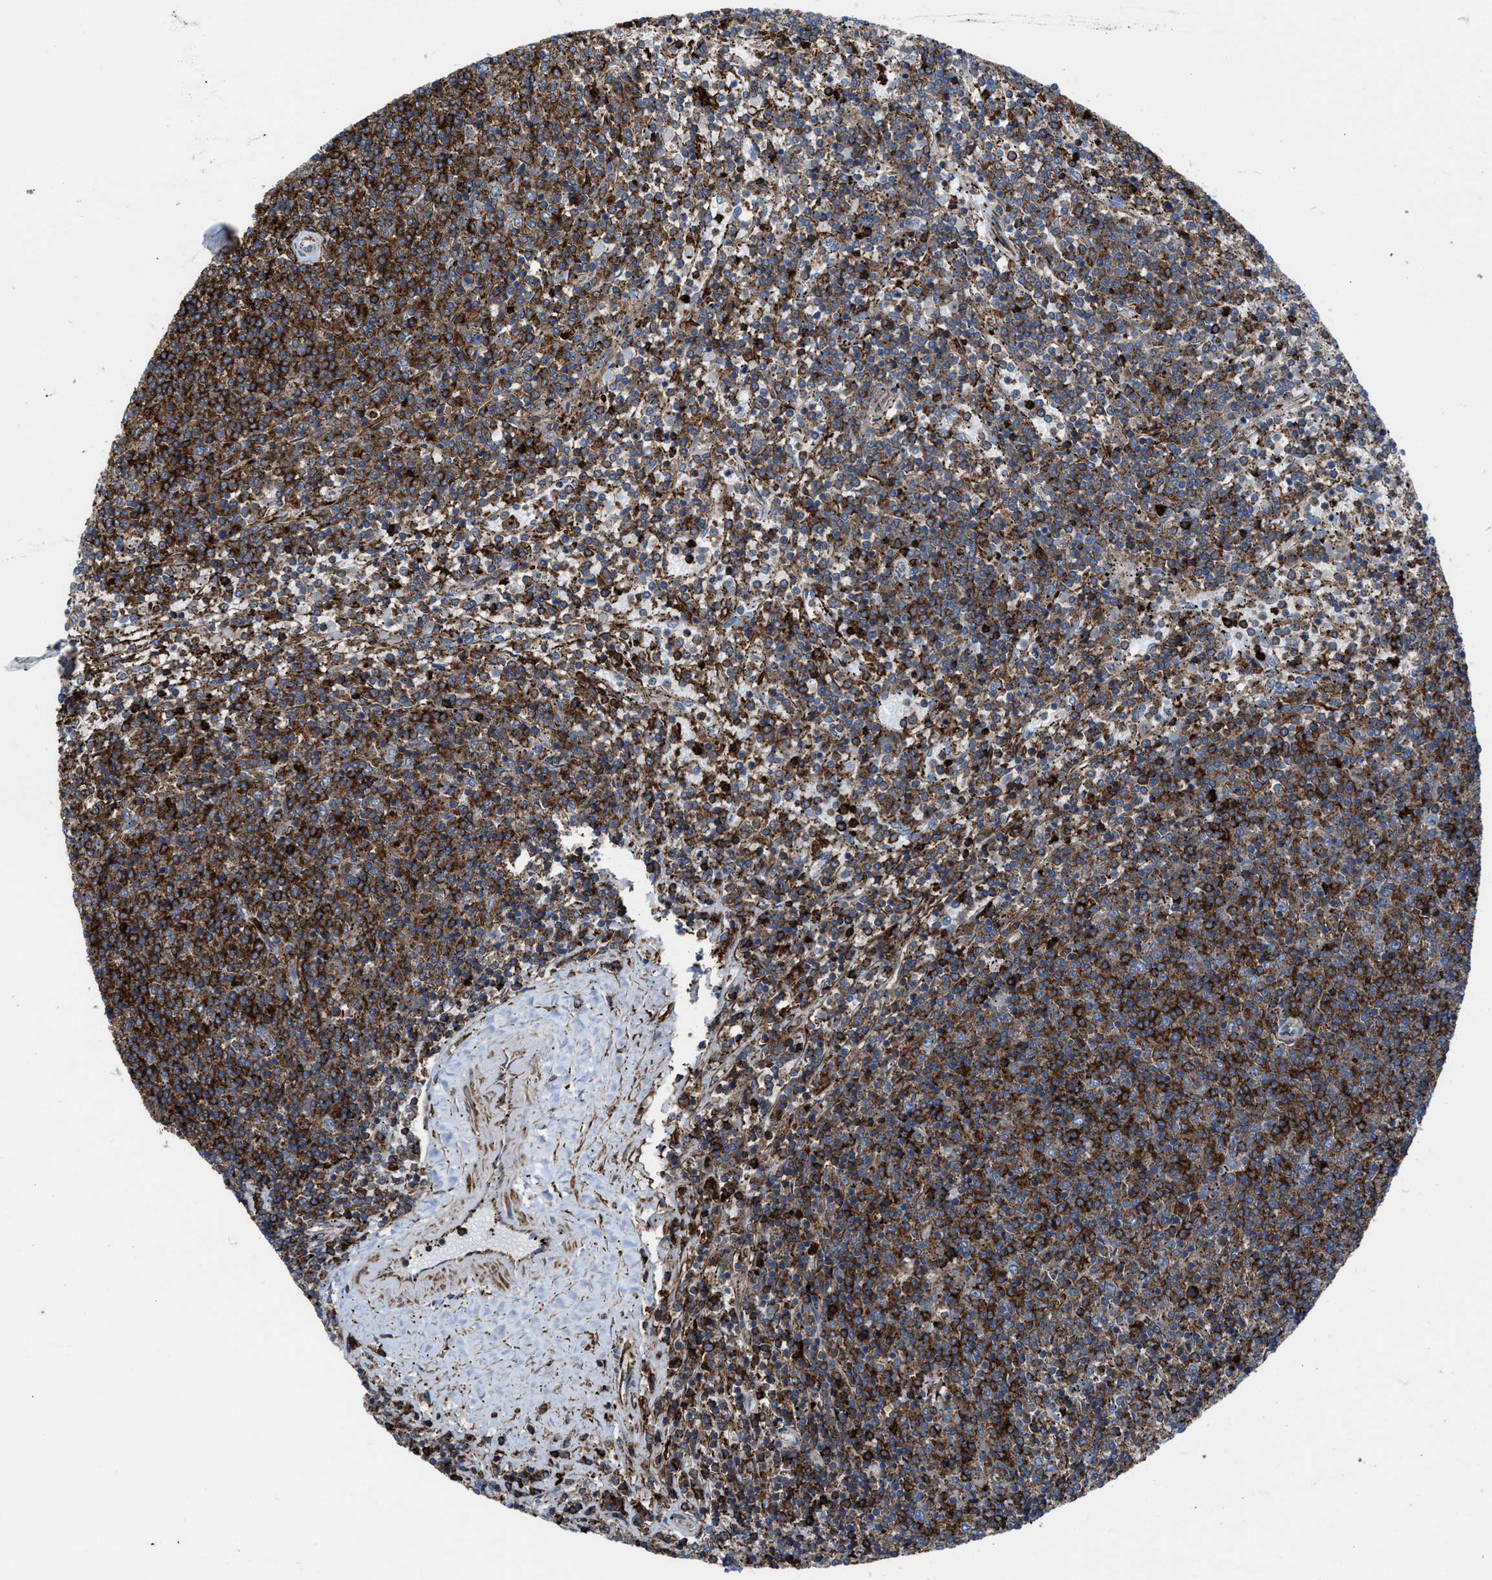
{"staining": {"intensity": "strong", "quantity": "25%-75%", "location": "cytoplasmic/membranous"}, "tissue": "lymphoma", "cell_type": "Tumor cells", "image_type": "cancer", "snomed": [{"axis": "morphology", "description": "Malignant lymphoma, non-Hodgkin's type, Low grade"}, {"axis": "topography", "description": "Spleen"}], "caption": "Brown immunohistochemical staining in human lymphoma reveals strong cytoplasmic/membranous expression in approximately 25%-75% of tumor cells.", "gene": "AGPAT2", "patient": {"sex": "female", "age": 50}}